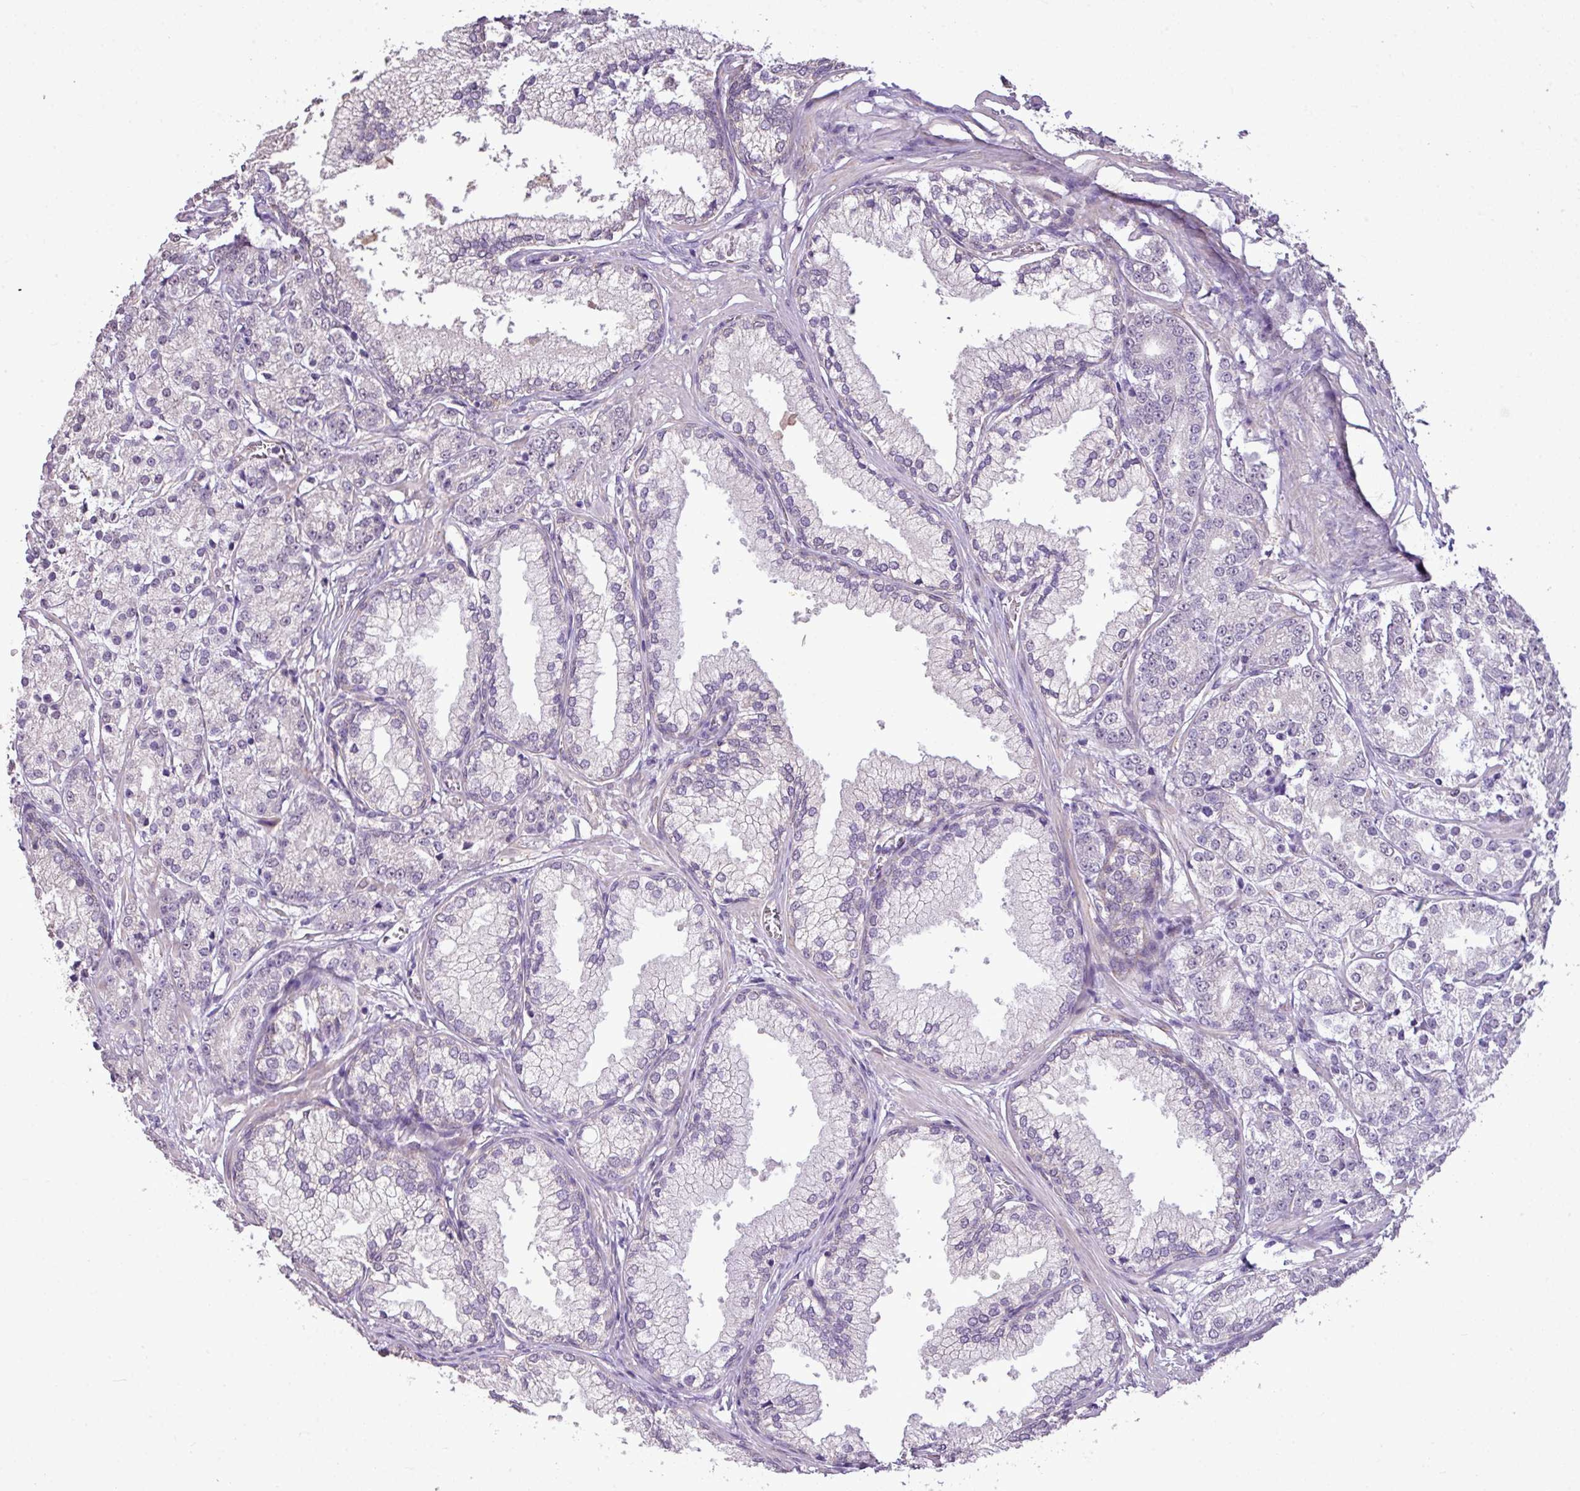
{"staining": {"intensity": "negative", "quantity": "none", "location": "none"}, "tissue": "prostate cancer", "cell_type": "Tumor cells", "image_type": "cancer", "snomed": [{"axis": "morphology", "description": "Adenocarcinoma, High grade"}, {"axis": "topography", "description": "Prostate"}], "caption": "DAB immunohistochemical staining of human adenocarcinoma (high-grade) (prostate) reveals no significant positivity in tumor cells. The staining is performed using DAB (3,3'-diaminobenzidine) brown chromogen with nuclei counter-stained in using hematoxylin.", "gene": "ALDH2", "patient": {"sex": "male", "age": 69}}